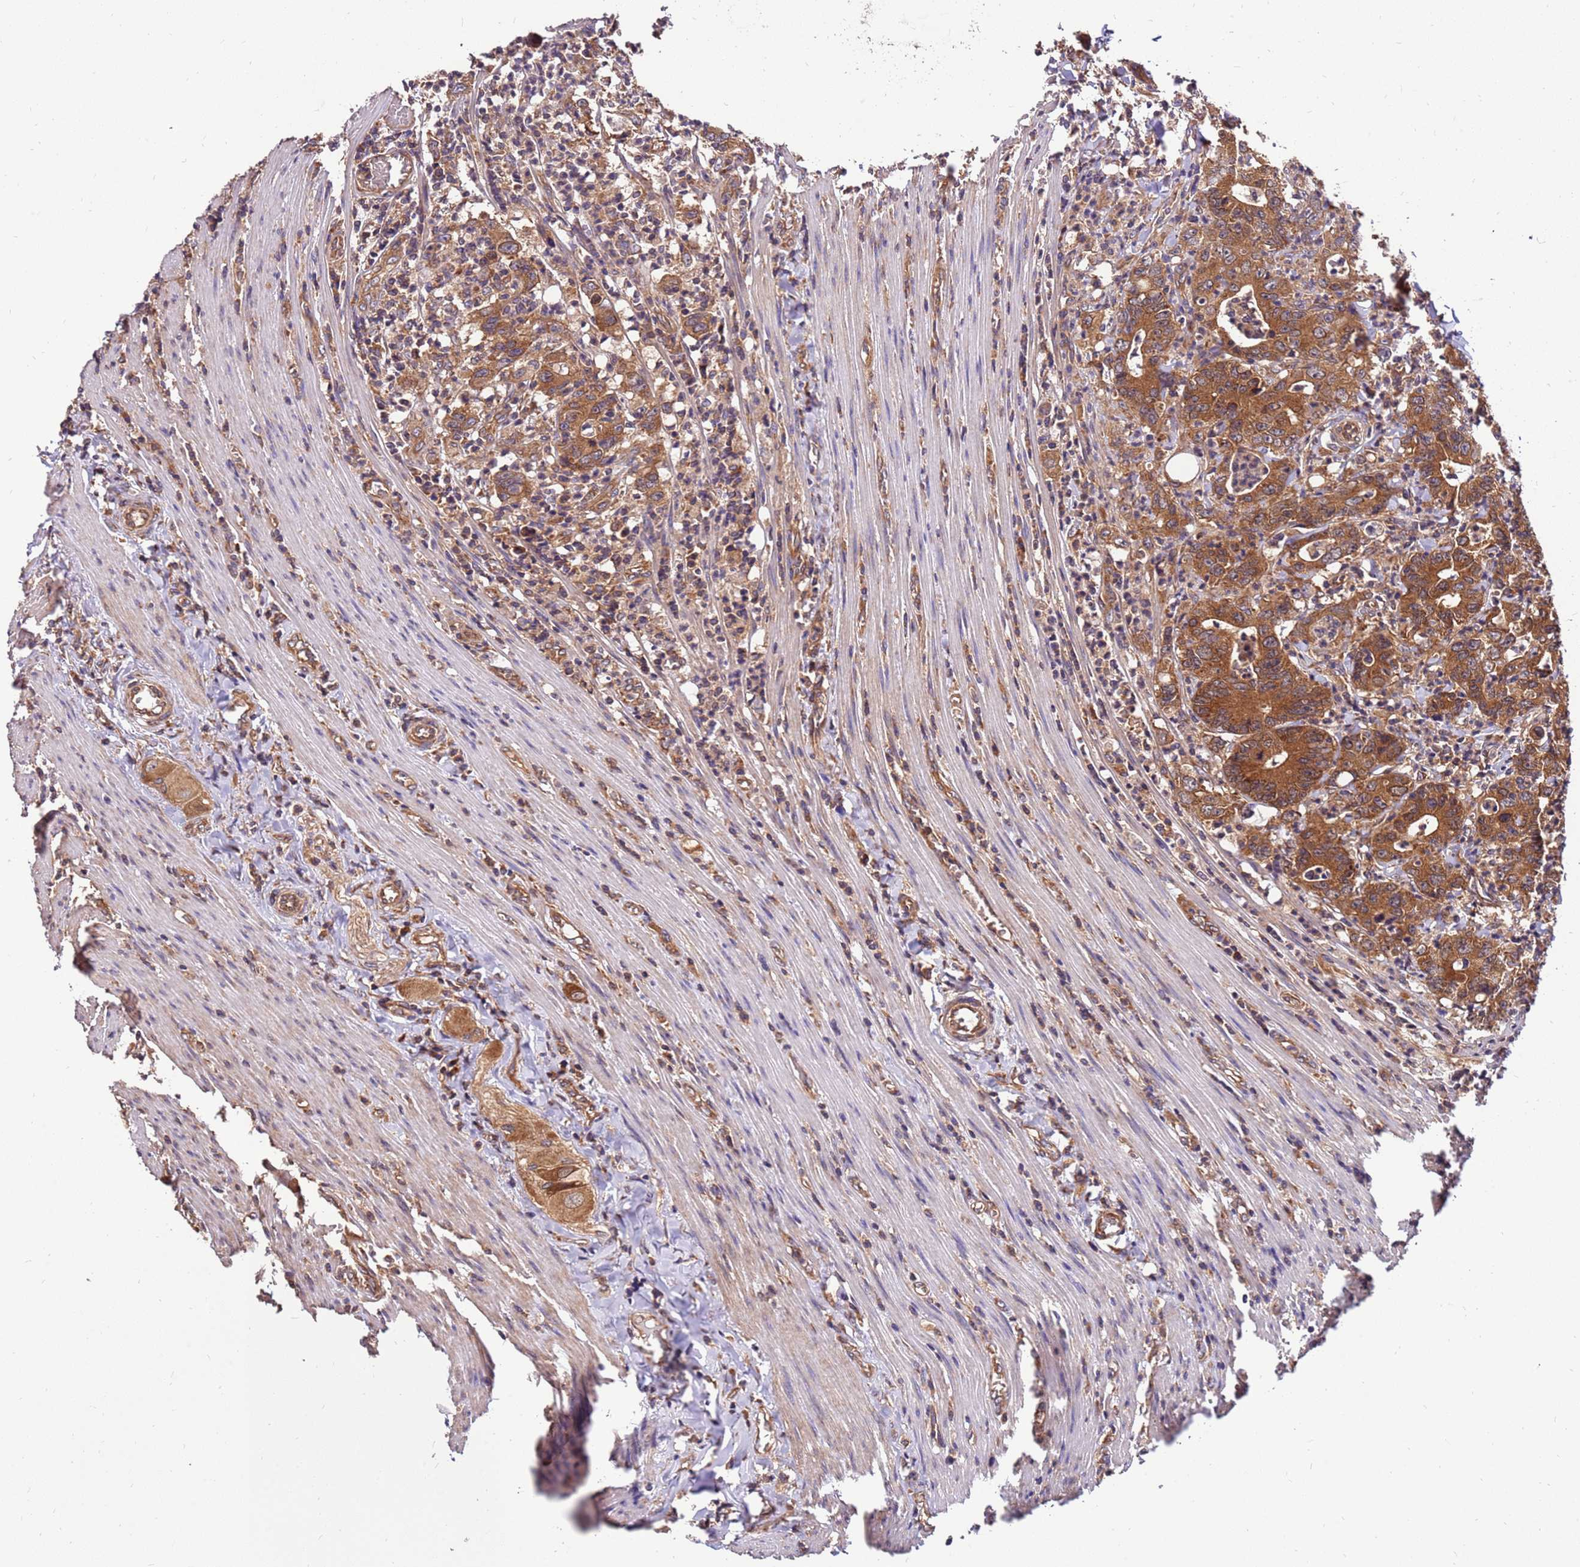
{"staining": {"intensity": "moderate", "quantity": ">75%", "location": "cytoplasmic/membranous"}, "tissue": "colorectal cancer", "cell_type": "Tumor cells", "image_type": "cancer", "snomed": [{"axis": "morphology", "description": "Adenocarcinoma, NOS"}, {"axis": "topography", "description": "Colon"}], "caption": "Moderate cytoplasmic/membranous expression for a protein is identified in about >75% of tumor cells of adenocarcinoma (colorectal) using immunohistochemistry.", "gene": "SLC44A5", "patient": {"sex": "female", "age": 75}}